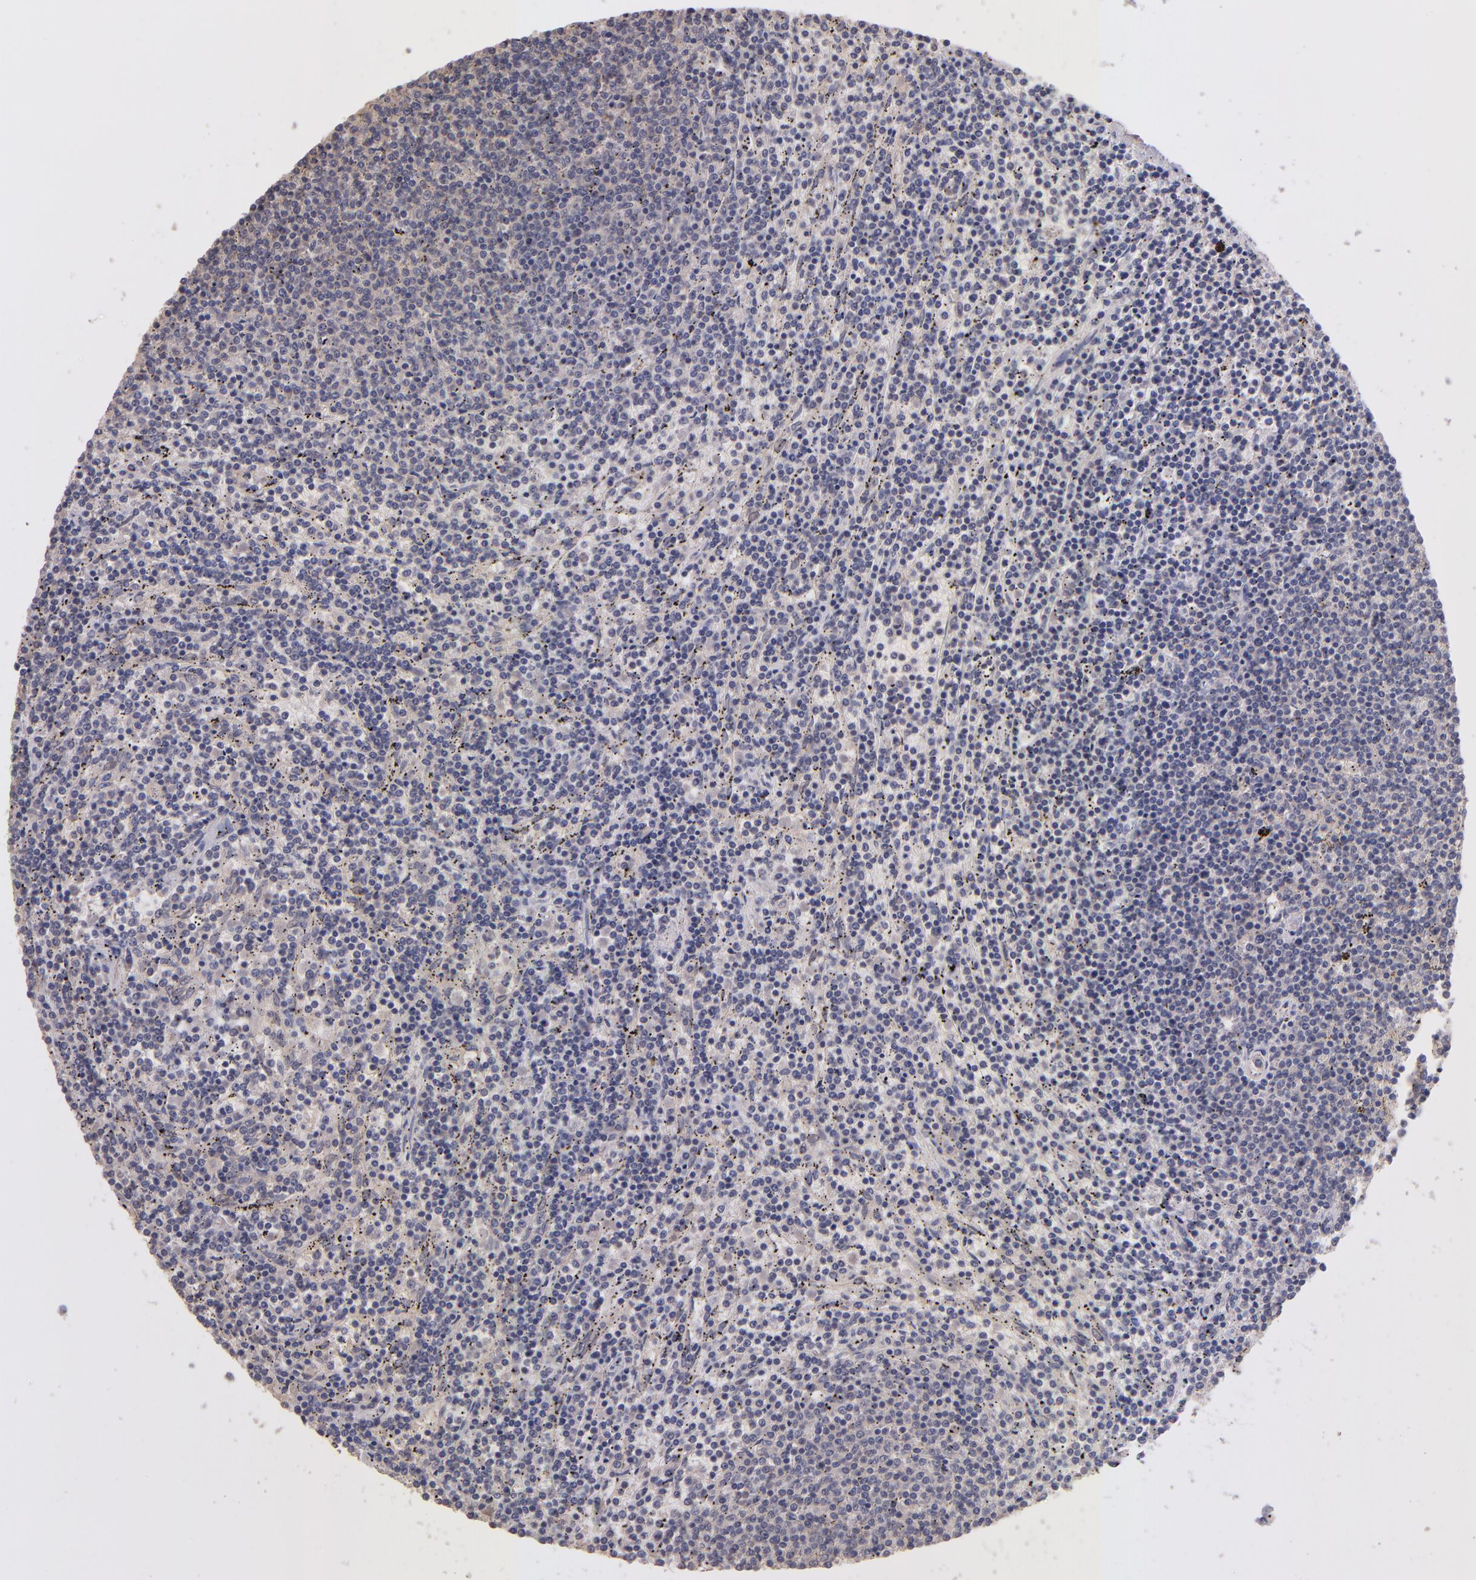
{"staining": {"intensity": "negative", "quantity": "none", "location": "none"}, "tissue": "lymphoma", "cell_type": "Tumor cells", "image_type": "cancer", "snomed": [{"axis": "morphology", "description": "Malignant lymphoma, non-Hodgkin's type, Low grade"}, {"axis": "topography", "description": "Spleen"}], "caption": "This is an IHC histopathology image of human lymphoma. There is no expression in tumor cells.", "gene": "GNAZ", "patient": {"sex": "female", "age": 50}}